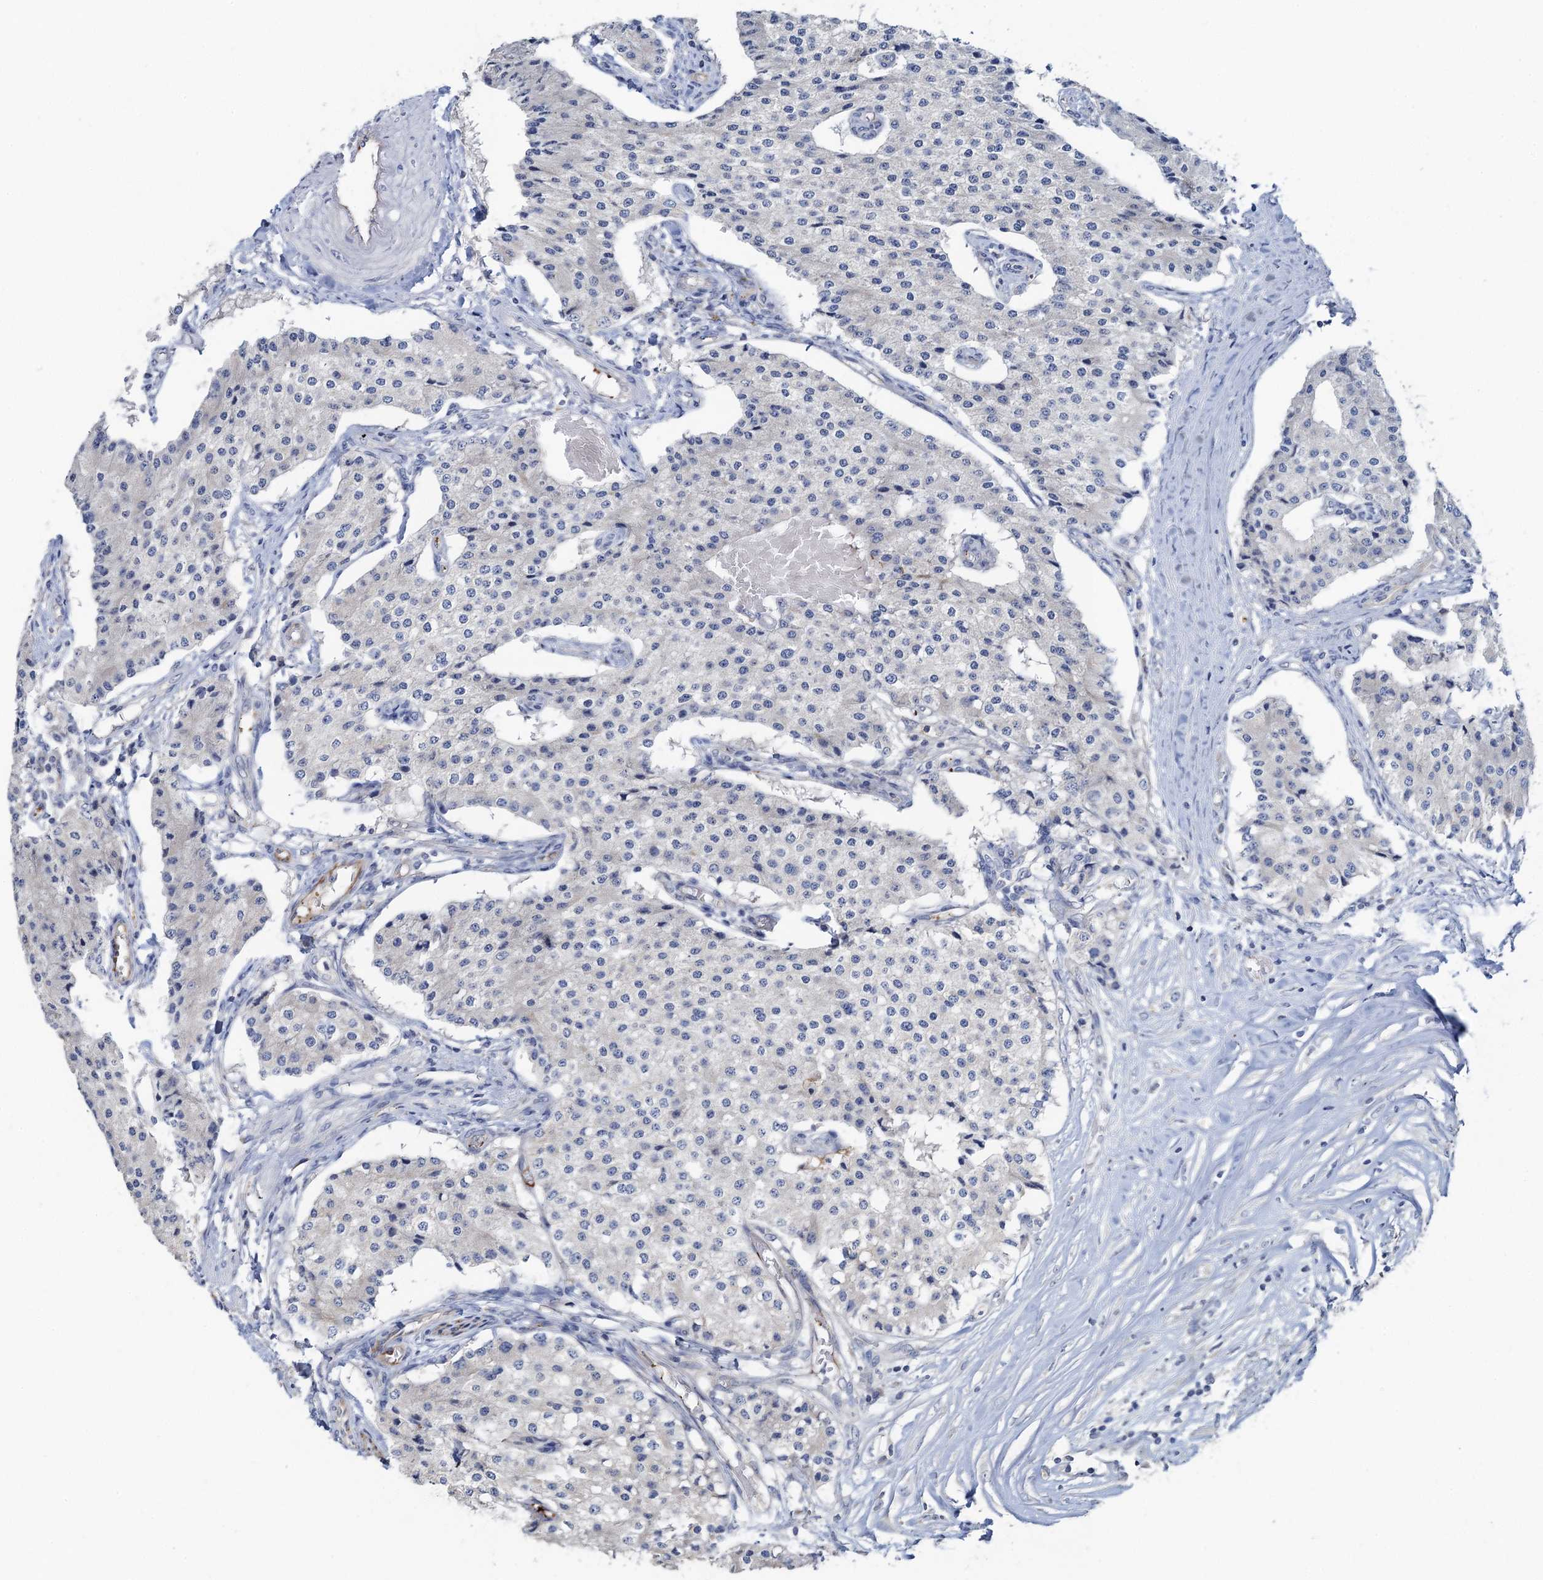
{"staining": {"intensity": "negative", "quantity": "none", "location": "none"}, "tissue": "carcinoid", "cell_type": "Tumor cells", "image_type": "cancer", "snomed": [{"axis": "morphology", "description": "Carcinoid, malignant, NOS"}, {"axis": "topography", "description": "Colon"}], "caption": "Tumor cells are negative for brown protein staining in carcinoid (malignant). (DAB (3,3'-diaminobenzidine) immunohistochemistry visualized using brightfield microscopy, high magnification).", "gene": "PLLP", "patient": {"sex": "female", "age": 52}}